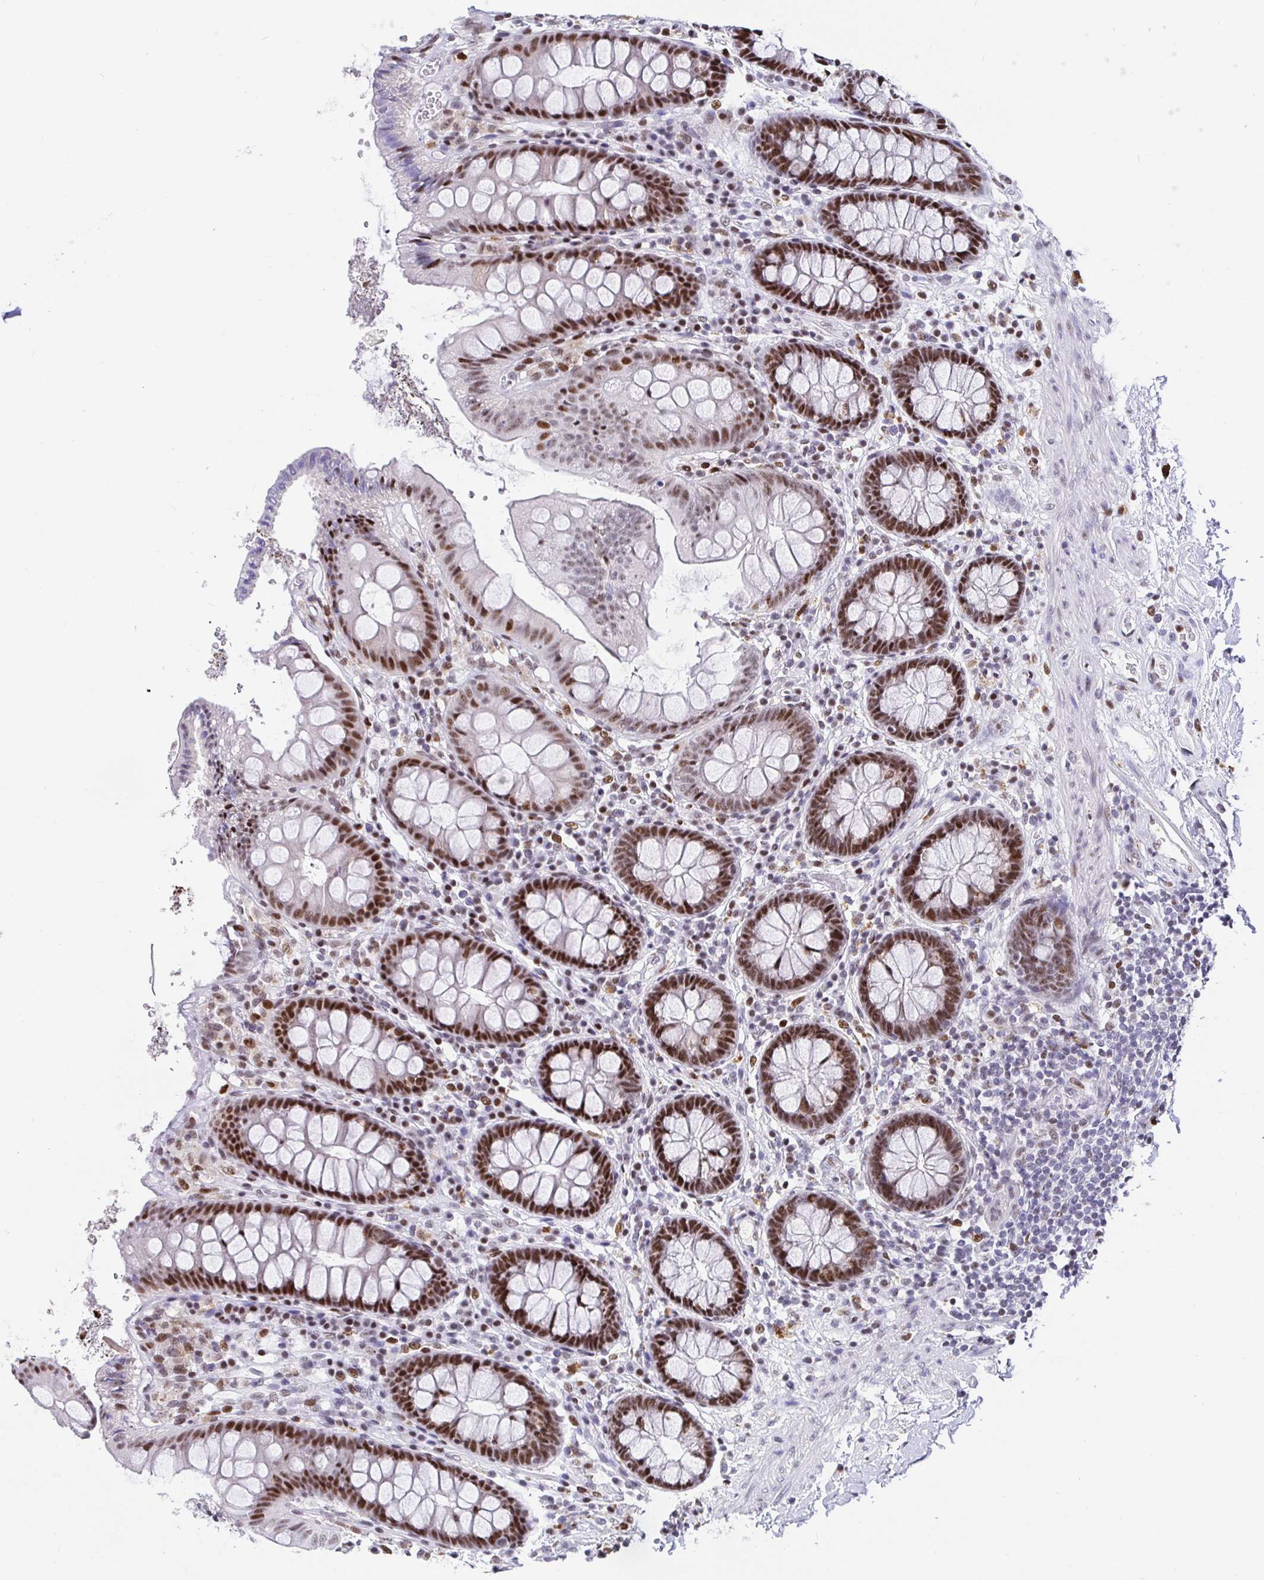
{"staining": {"intensity": "weak", "quantity": ">75%", "location": "nuclear"}, "tissue": "colon", "cell_type": "Endothelial cells", "image_type": "normal", "snomed": [{"axis": "morphology", "description": "Normal tissue, NOS"}, {"axis": "topography", "description": "Colon"}], "caption": "Protein analysis of normal colon shows weak nuclear positivity in about >75% of endothelial cells. (DAB IHC with brightfield microscopy, high magnification).", "gene": "SETD5", "patient": {"sex": "male", "age": 84}}